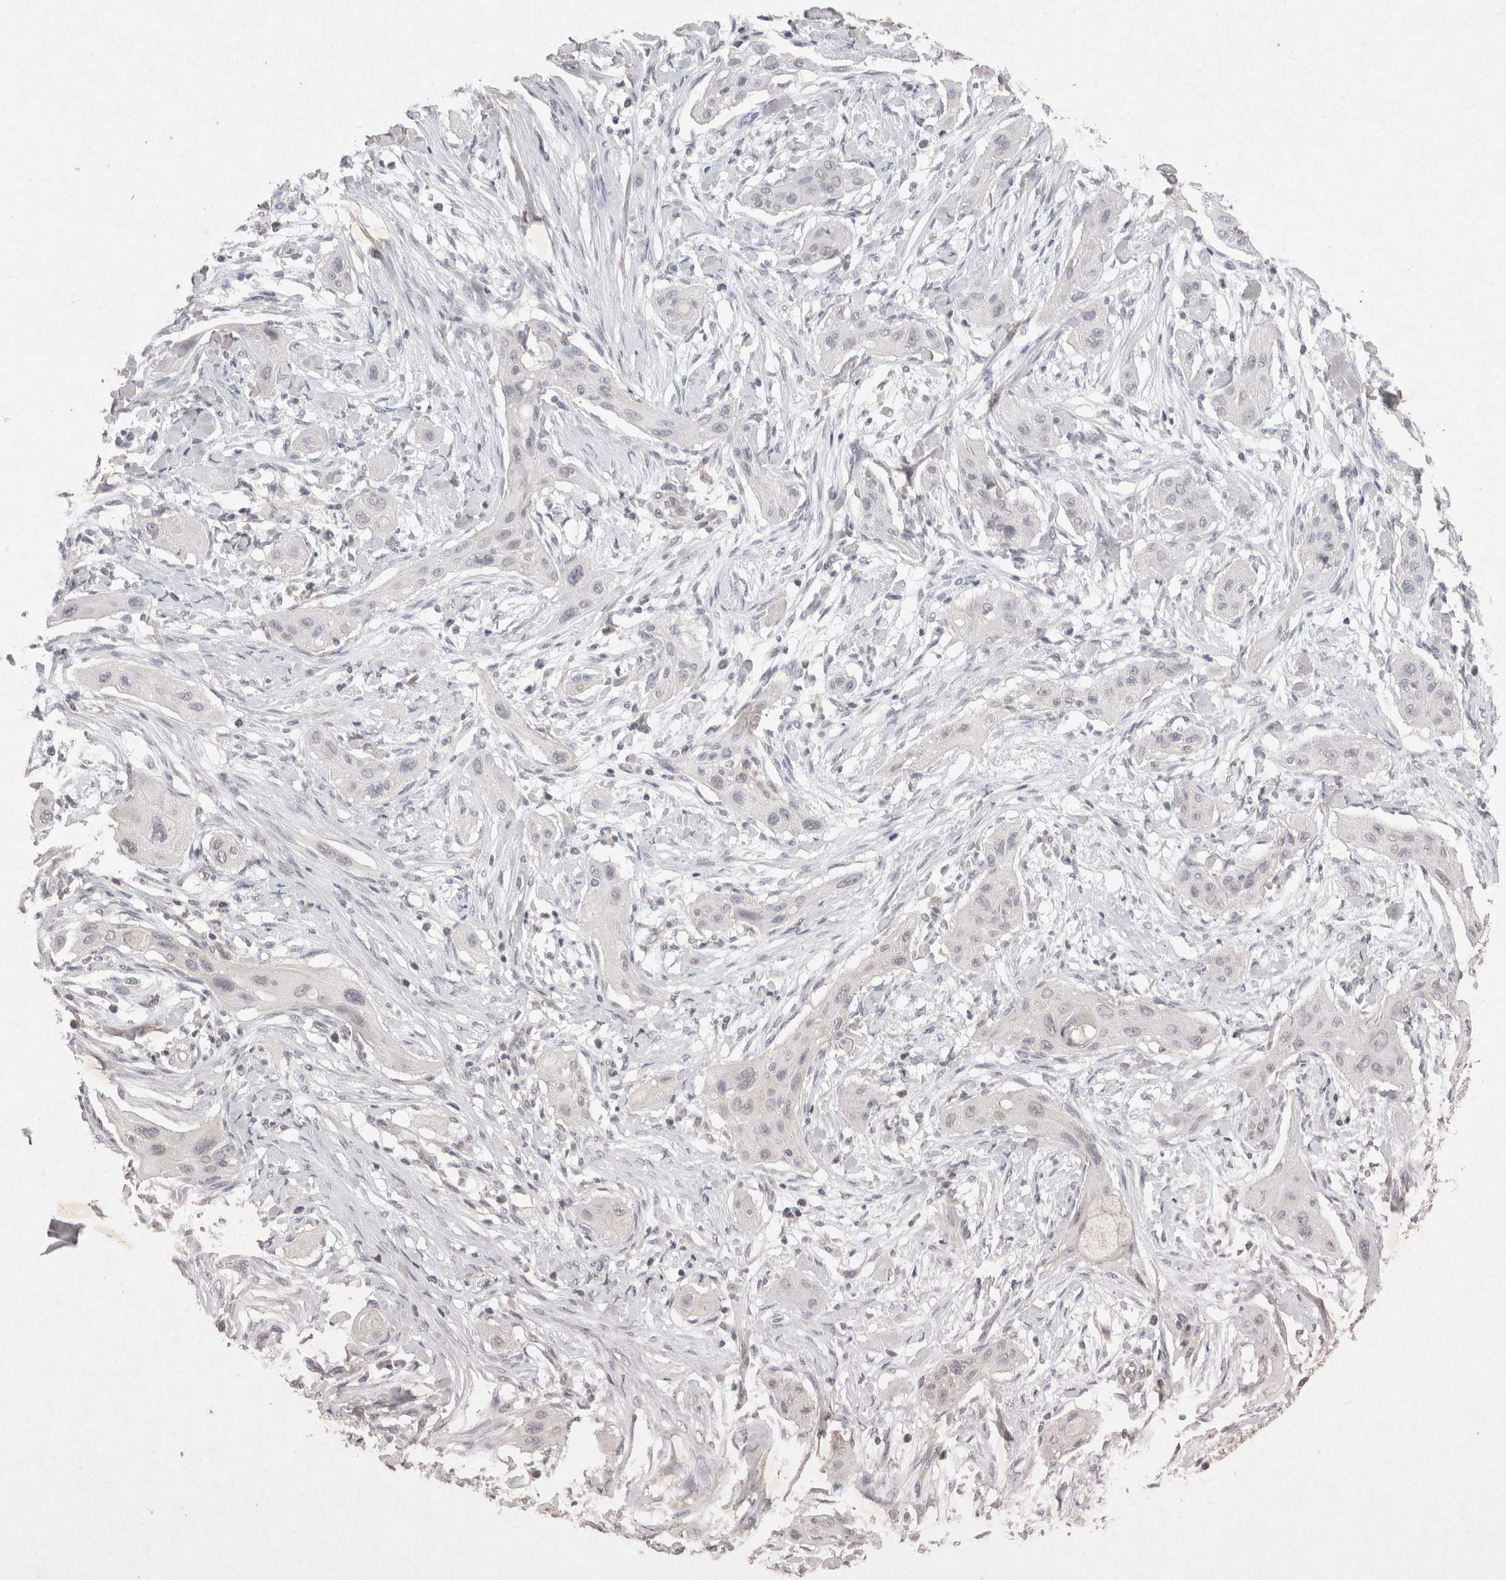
{"staining": {"intensity": "negative", "quantity": "none", "location": "none"}, "tissue": "lung cancer", "cell_type": "Tumor cells", "image_type": "cancer", "snomed": [{"axis": "morphology", "description": "Squamous cell carcinoma, NOS"}, {"axis": "topography", "description": "Lung"}], "caption": "Tumor cells show no significant expression in squamous cell carcinoma (lung).", "gene": "LYVE1", "patient": {"sex": "female", "age": 47}}